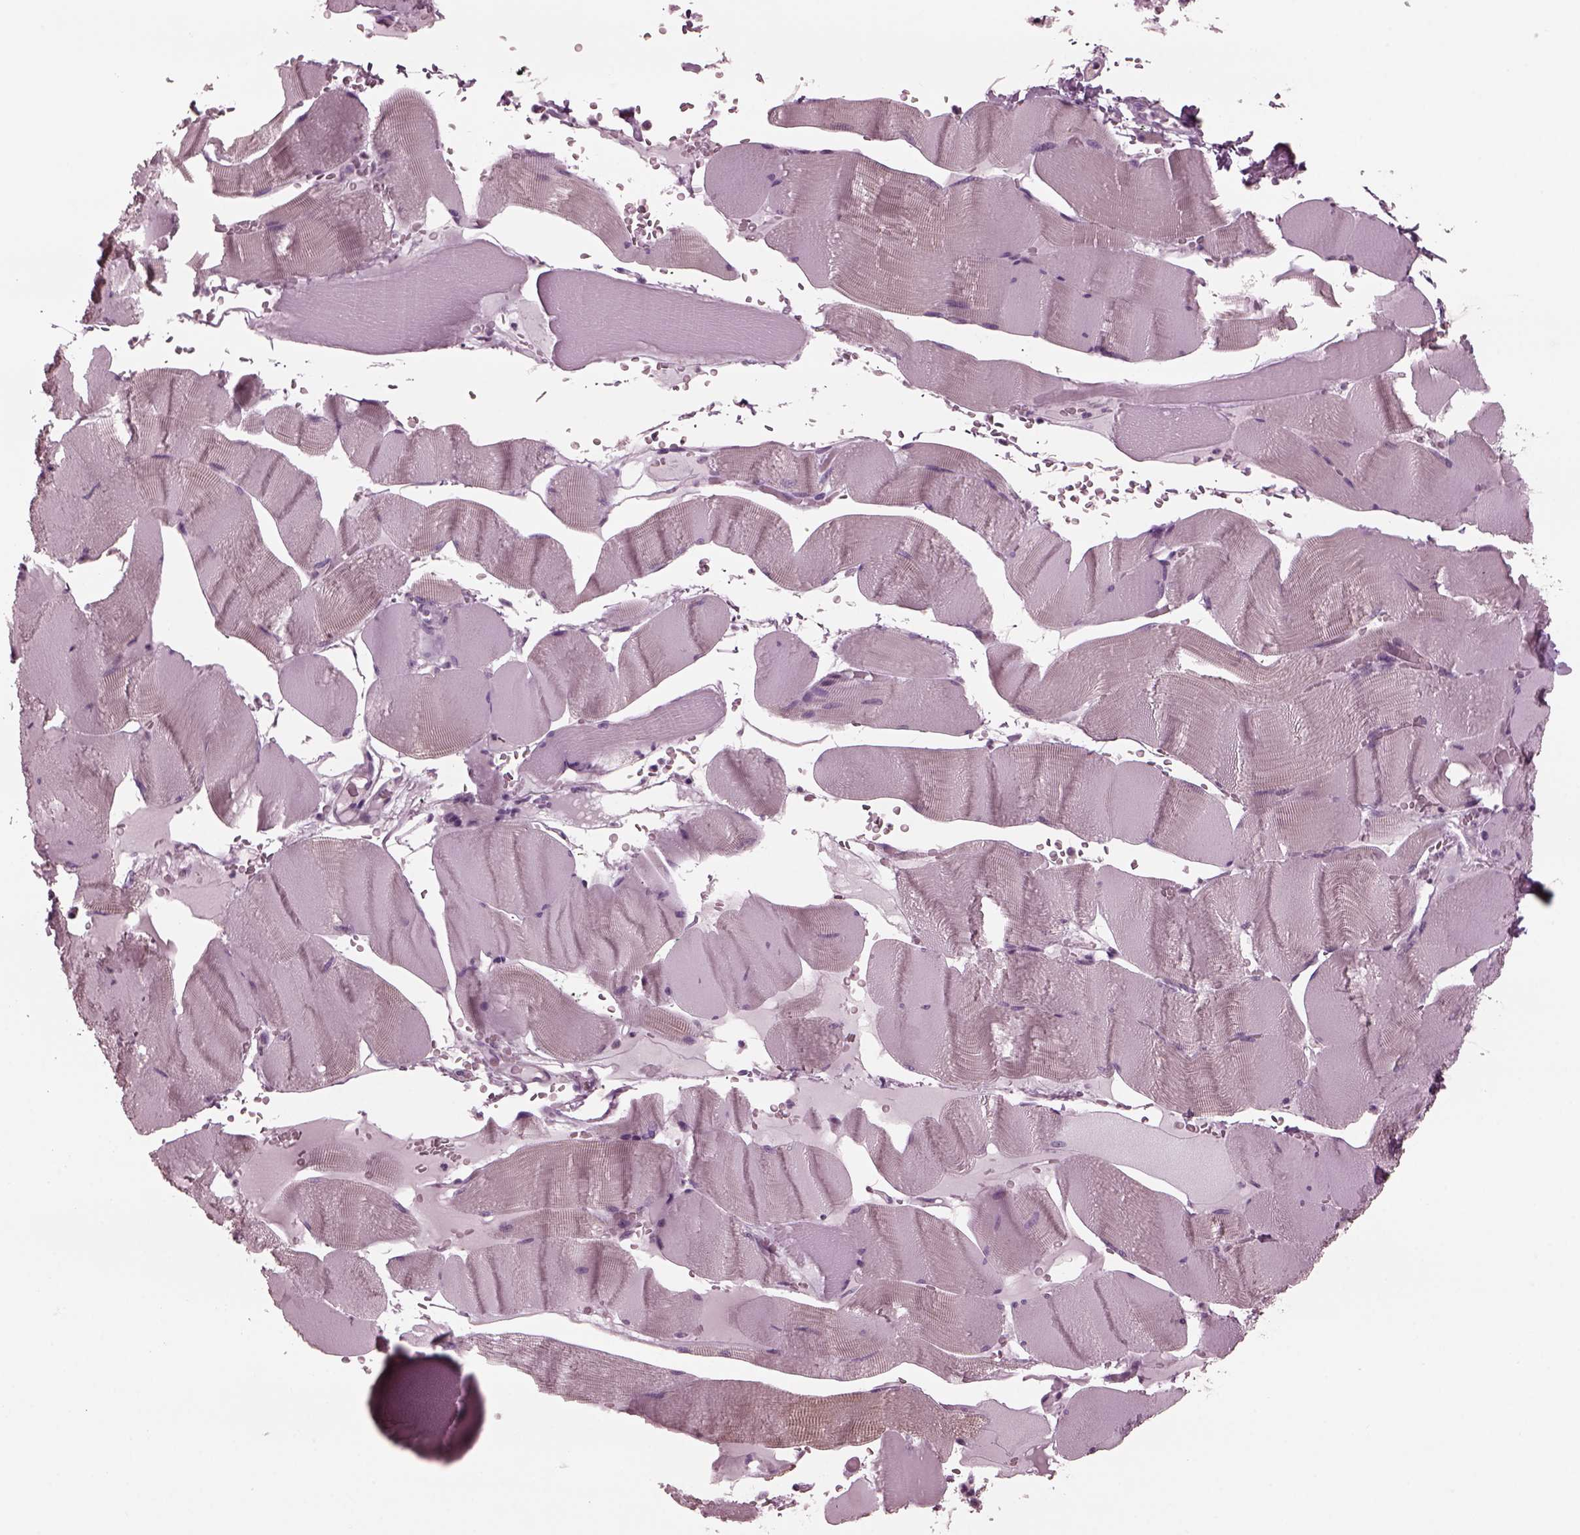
{"staining": {"intensity": "negative", "quantity": "none", "location": "none"}, "tissue": "skeletal muscle", "cell_type": "Myocytes", "image_type": "normal", "snomed": [{"axis": "morphology", "description": "Normal tissue, NOS"}, {"axis": "topography", "description": "Skeletal muscle"}], "caption": "Myocytes are negative for brown protein staining in benign skeletal muscle. (DAB (3,3'-diaminobenzidine) immunohistochemistry (IHC) visualized using brightfield microscopy, high magnification).", "gene": "YY2", "patient": {"sex": "male", "age": 56}}